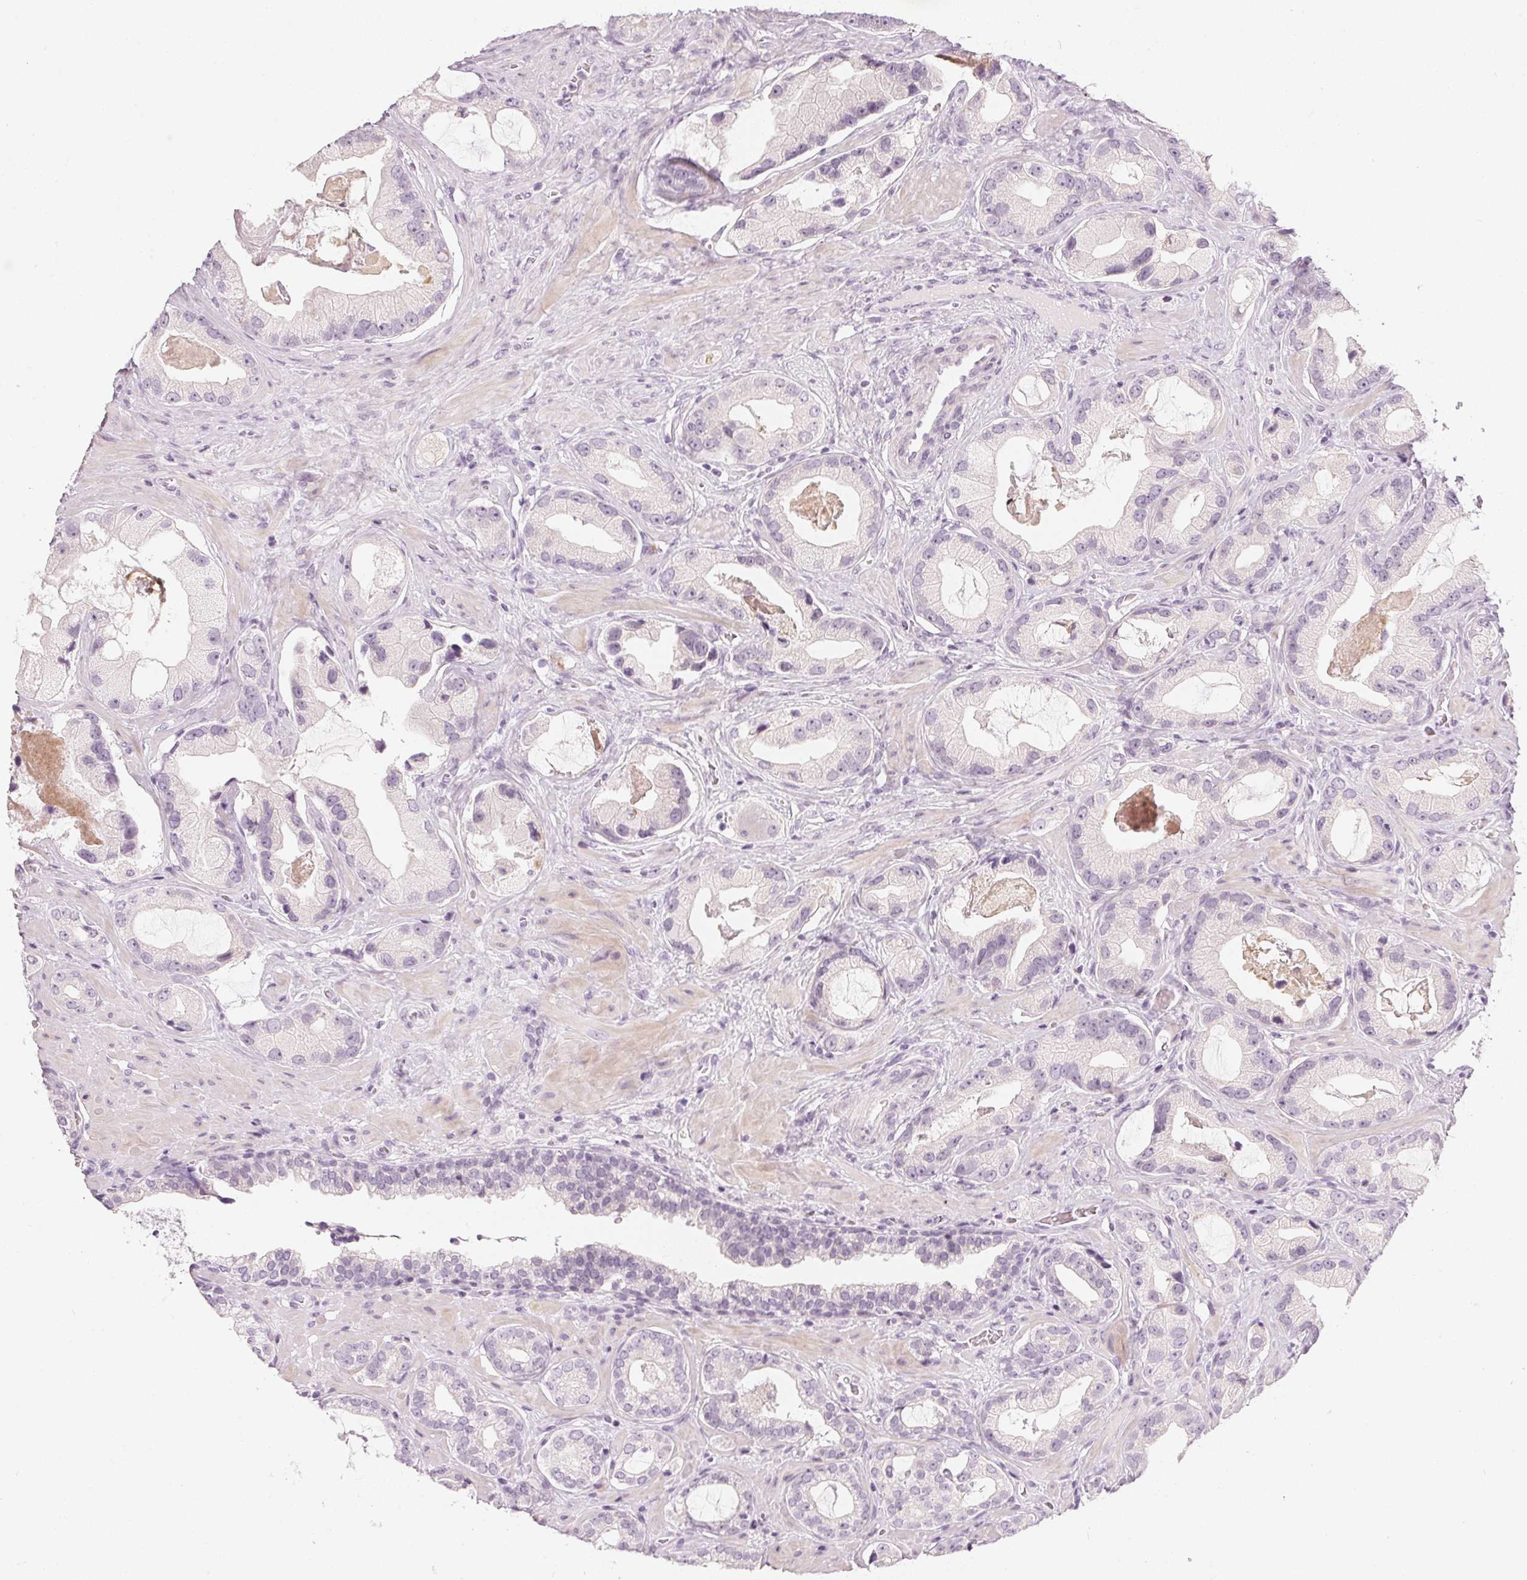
{"staining": {"intensity": "negative", "quantity": "none", "location": "none"}, "tissue": "prostate cancer", "cell_type": "Tumor cells", "image_type": "cancer", "snomed": [{"axis": "morphology", "description": "Adenocarcinoma, Low grade"}, {"axis": "topography", "description": "Prostate"}], "caption": "Tumor cells show no significant positivity in prostate adenocarcinoma (low-grade). Nuclei are stained in blue.", "gene": "CHST4", "patient": {"sex": "male", "age": 62}}